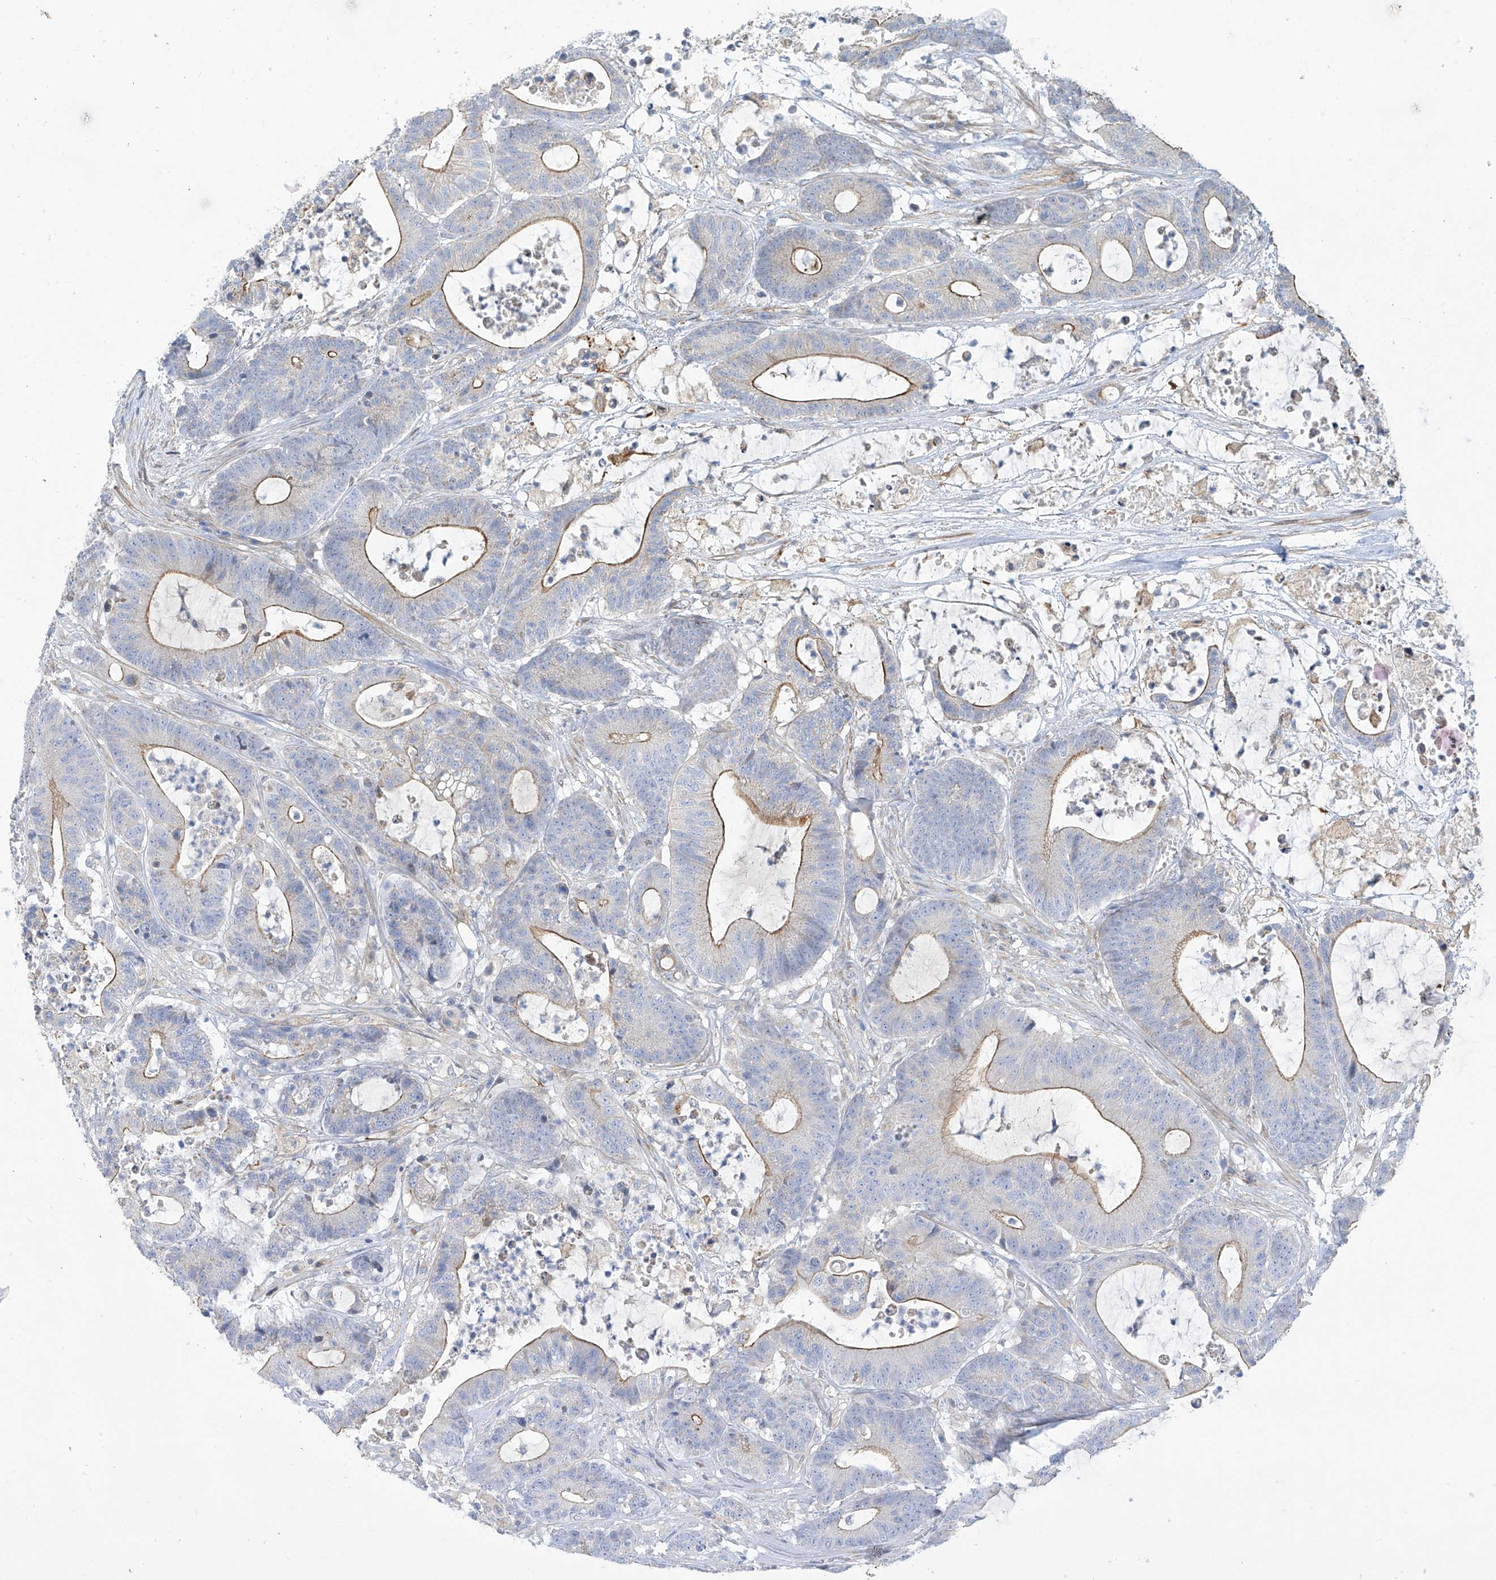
{"staining": {"intensity": "moderate", "quantity": "25%-75%", "location": "cytoplasmic/membranous"}, "tissue": "colorectal cancer", "cell_type": "Tumor cells", "image_type": "cancer", "snomed": [{"axis": "morphology", "description": "Adenocarcinoma, NOS"}, {"axis": "topography", "description": "Colon"}], "caption": "Colorectal cancer (adenocarcinoma) was stained to show a protein in brown. There is medium levels of moderate cytoplasmic/membranous staining in about 25%-75% of tumor cells.", "gene": "ZNF641", "patient": {"sex": "female", "age": 84}}